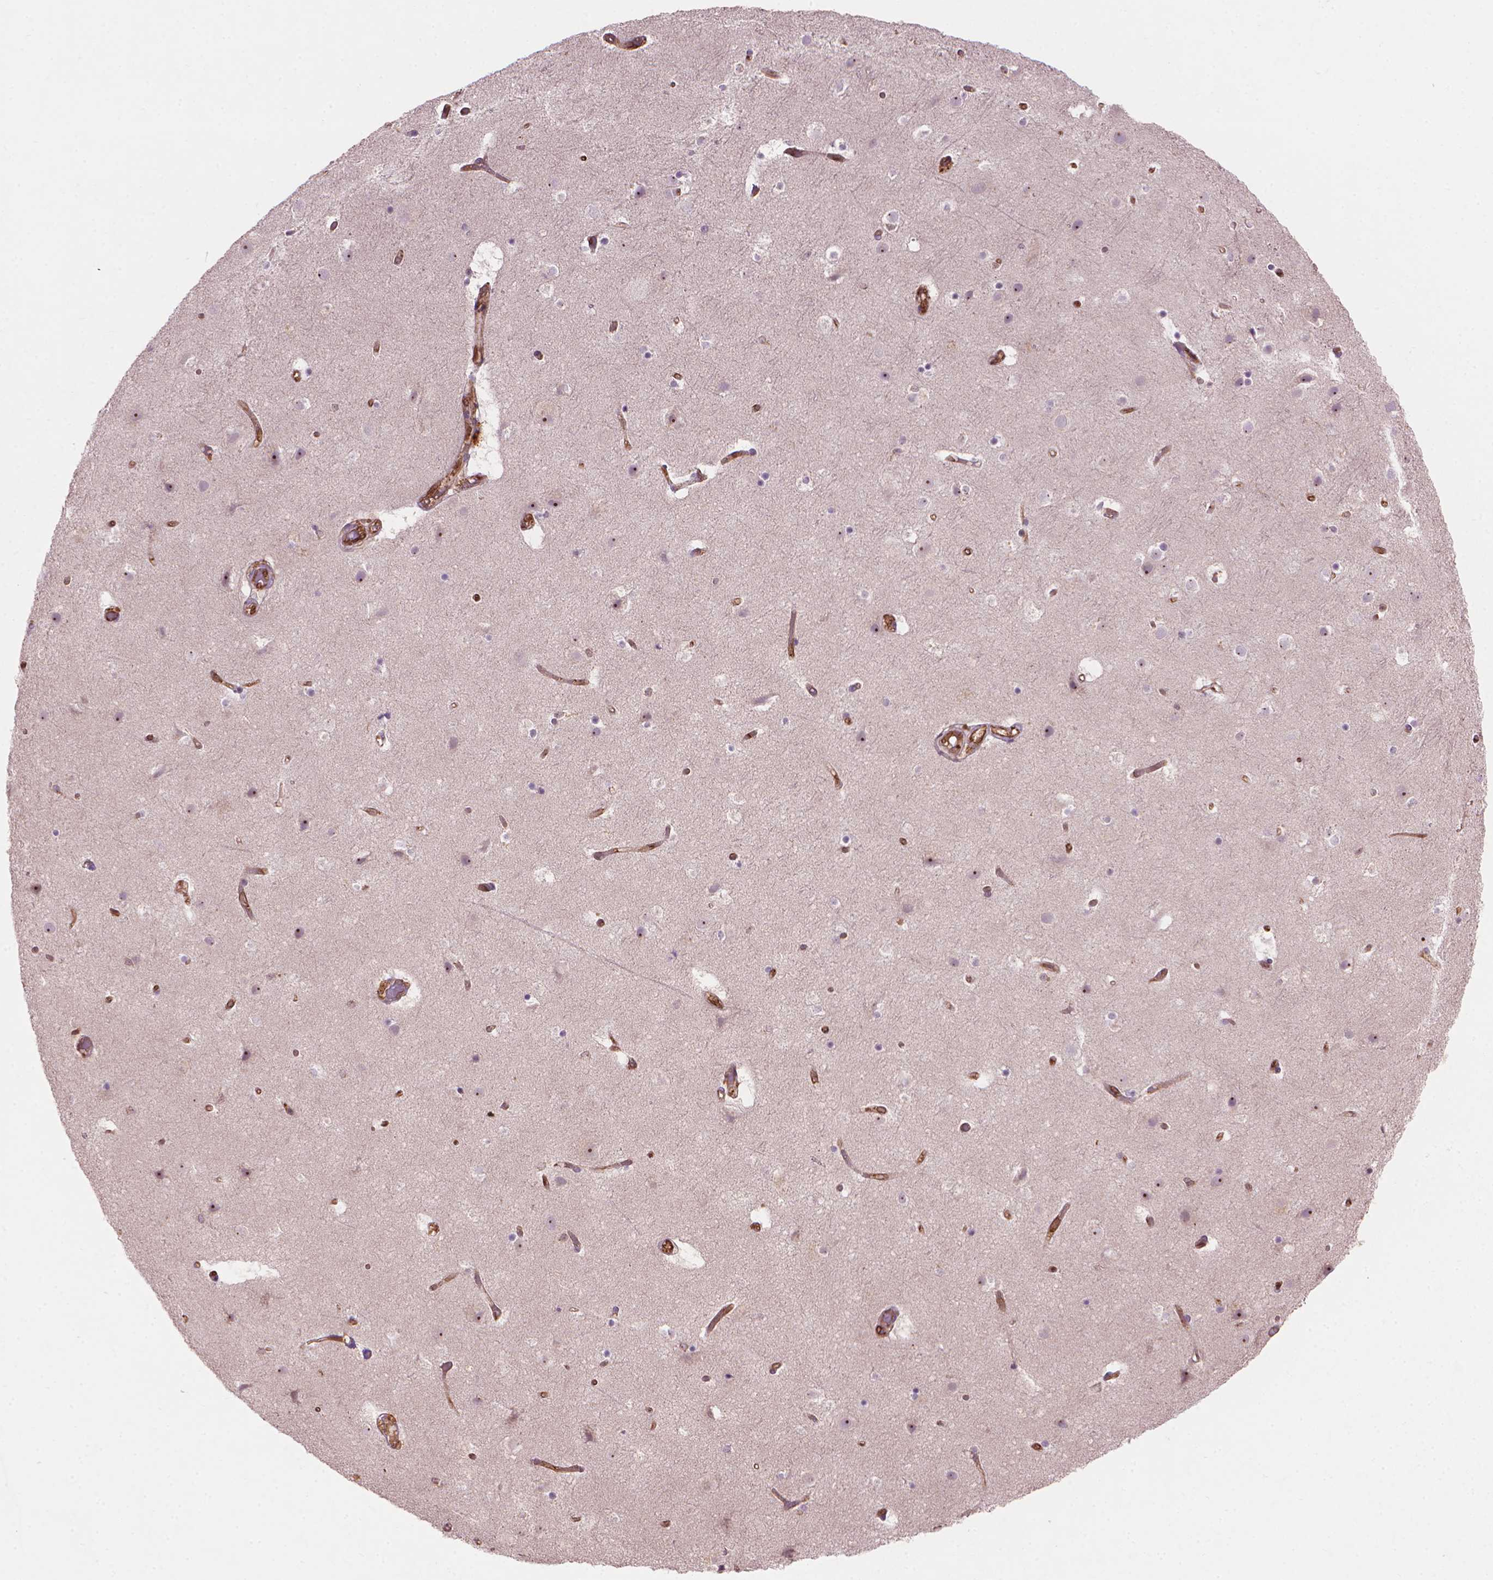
{"staining": {"intensity": "moderate", "quantity": ">75%", "location": "cytoplasmic/membranous,nuclear"}, "tissue": "cerebral cortex", "cell_type": "Endothelial cells", "image_type": "normal", "snomed": [{"axis": "morphology", "description": "Normal tissue, NOS"}, {"axis": "topography", "description": "Cerebral cortex"}], "caption": "Immunohistochemical staining of unremarkable human cerebral cortex displays >75% levels of moderate cytoplasmic/membranous,nuclear protein positivity in approximately >75% of endothelial cells.", "gene": "SMC2", "patient": {"sex": "female", "age": 52}}